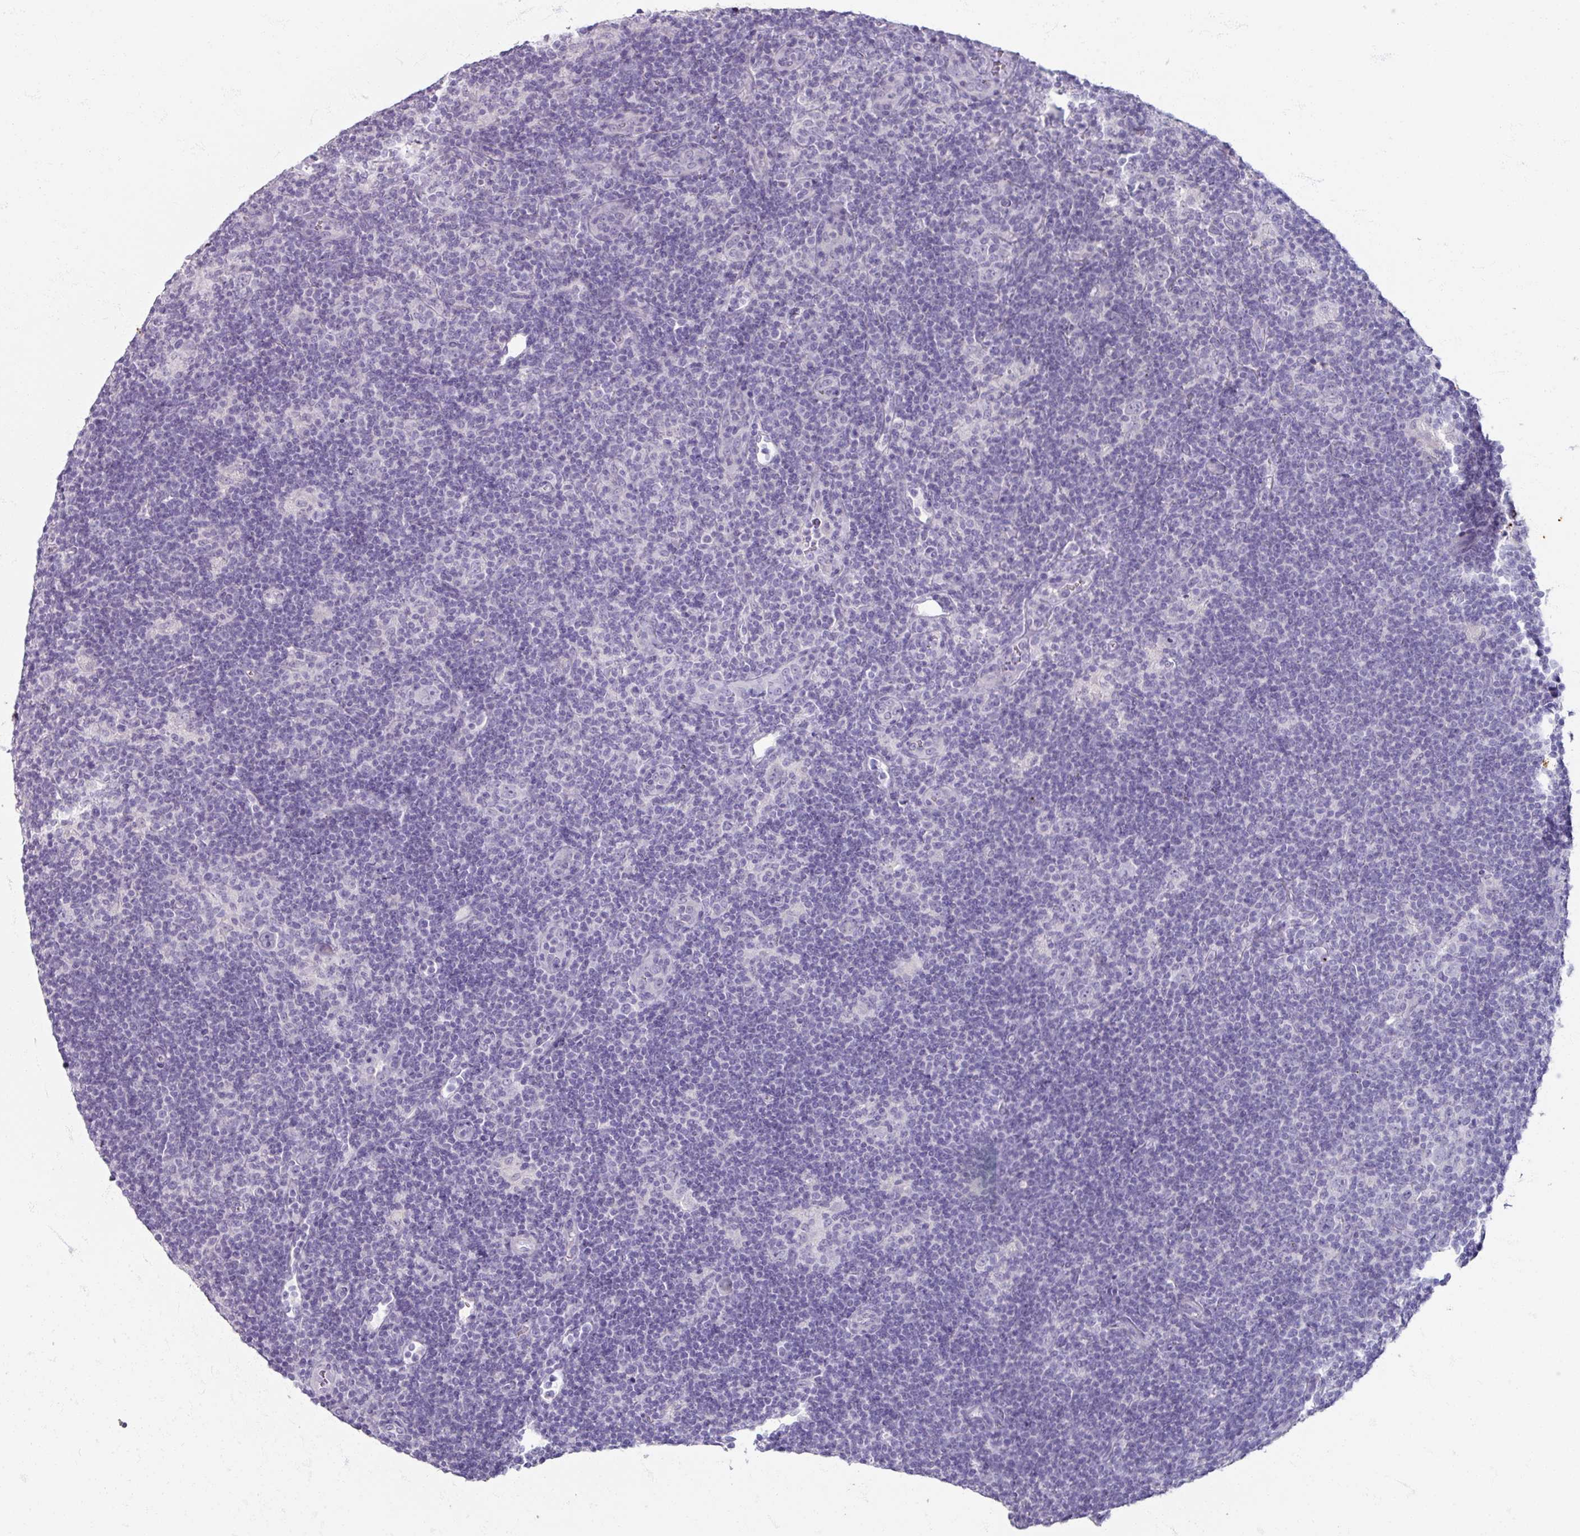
{"staining": {"intensity": "negative", "quantity": "none", "location": "none"}, "tissue": "lymphoma", "cell_type": "Tumor cells", "image_type": "cancer", "snomed": [{"axis": "morphology", "description": "Hodgkin's disease, NOS"}, {"axis": "topography", "description": "Lymph node"}], "caption": "Protein analysis of lymphoma displays no significant expression in tumor cells.", "gene": "TG", "patient": {"sex": "female", "age": 57}}